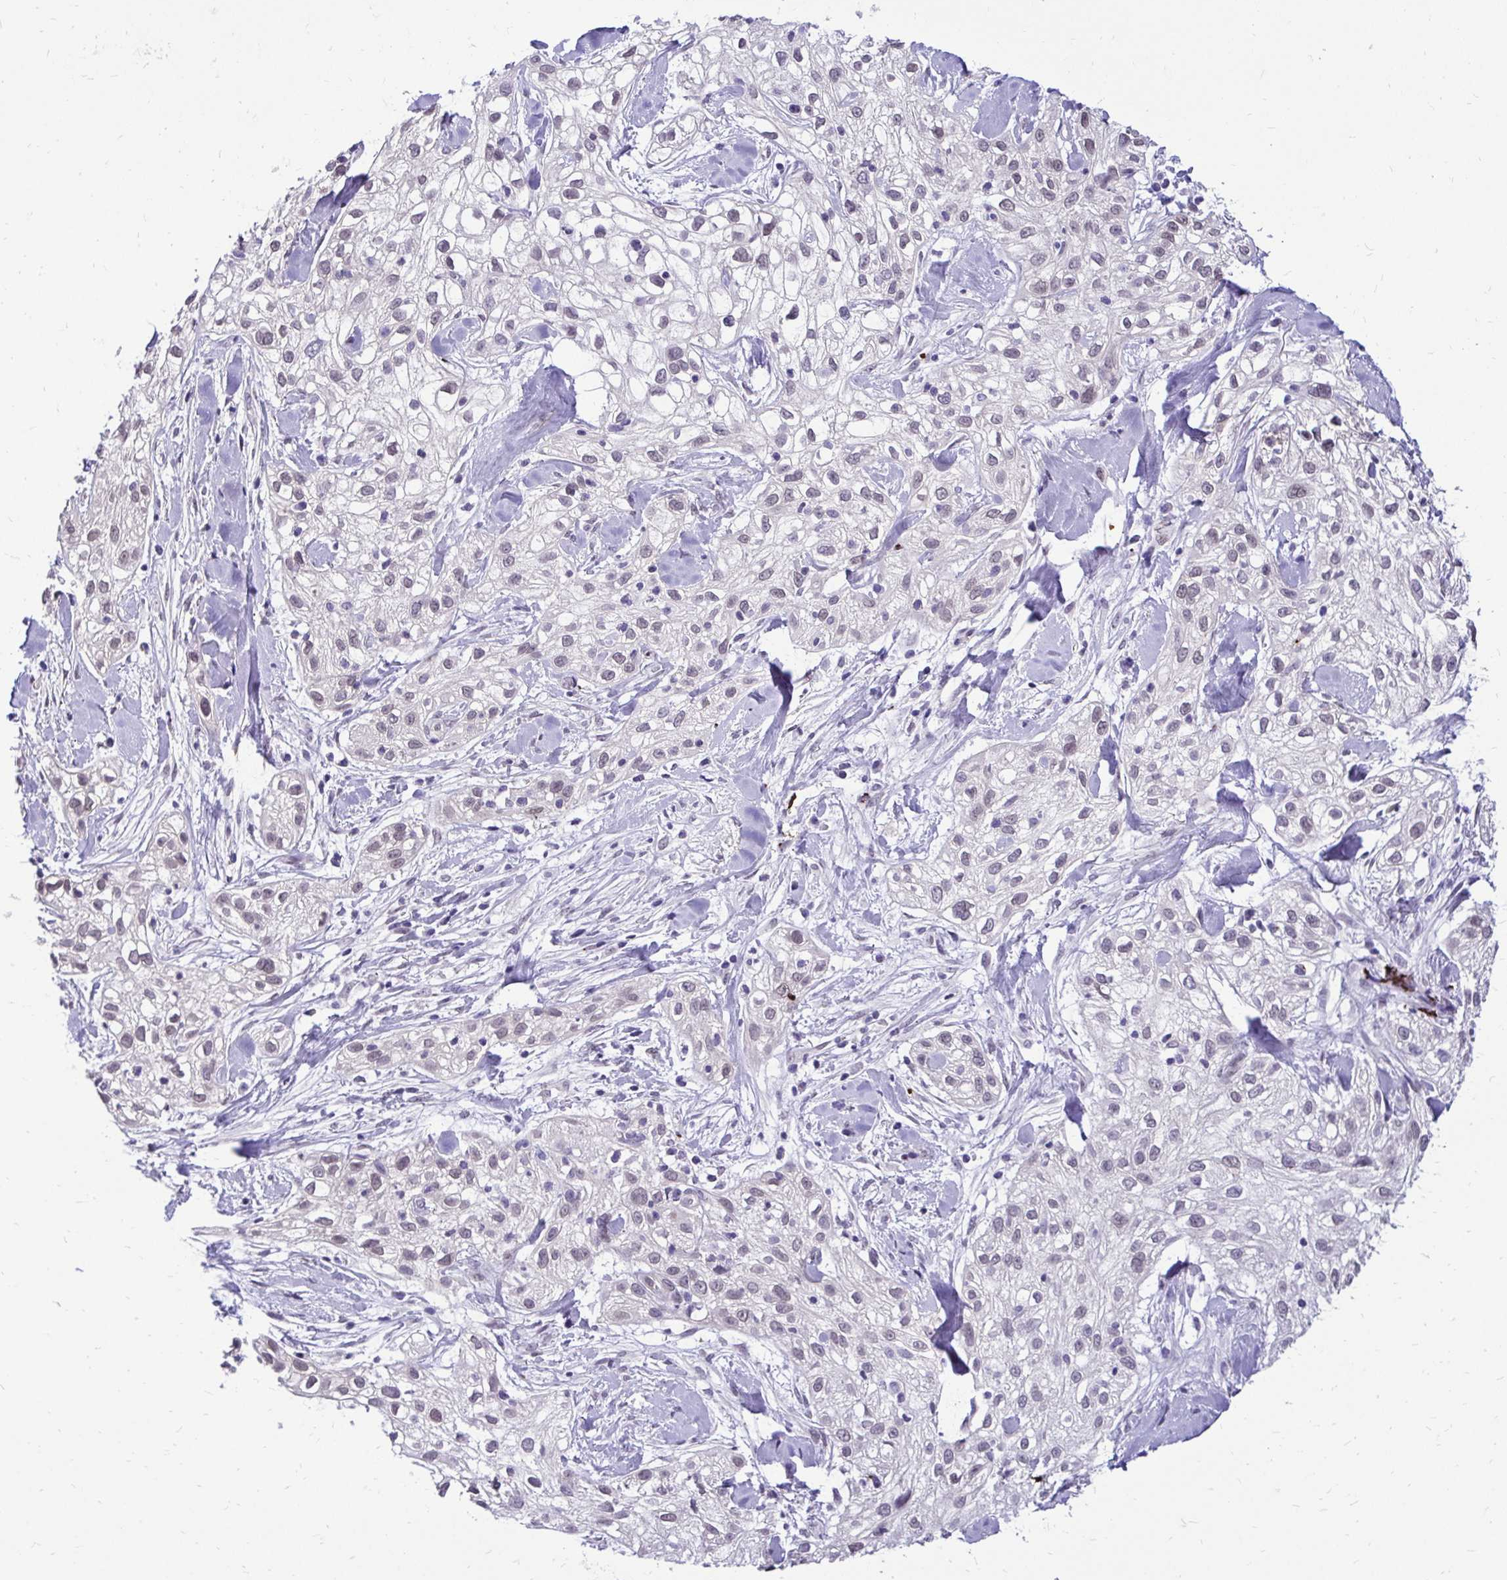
{"staining": {"intensity": "weak", "quantity": "<25%", "location": "nuclear"}, "tissue": "skin cancer", "cell_type": "Tumor cells", "image_type": "cancer", "snomed": [{"axis": "morphology", "description": "Squamous cell carcinoma, NOS"}, {"axis": "topography", "description": "Skin"}], "caption": "This is an IHC micrograph of human skin cancer (squamous cell carcinoma). There is no expression in tumor cells.", "gene": "BANF1", "patient": {"sex": "male", "age": 82}}